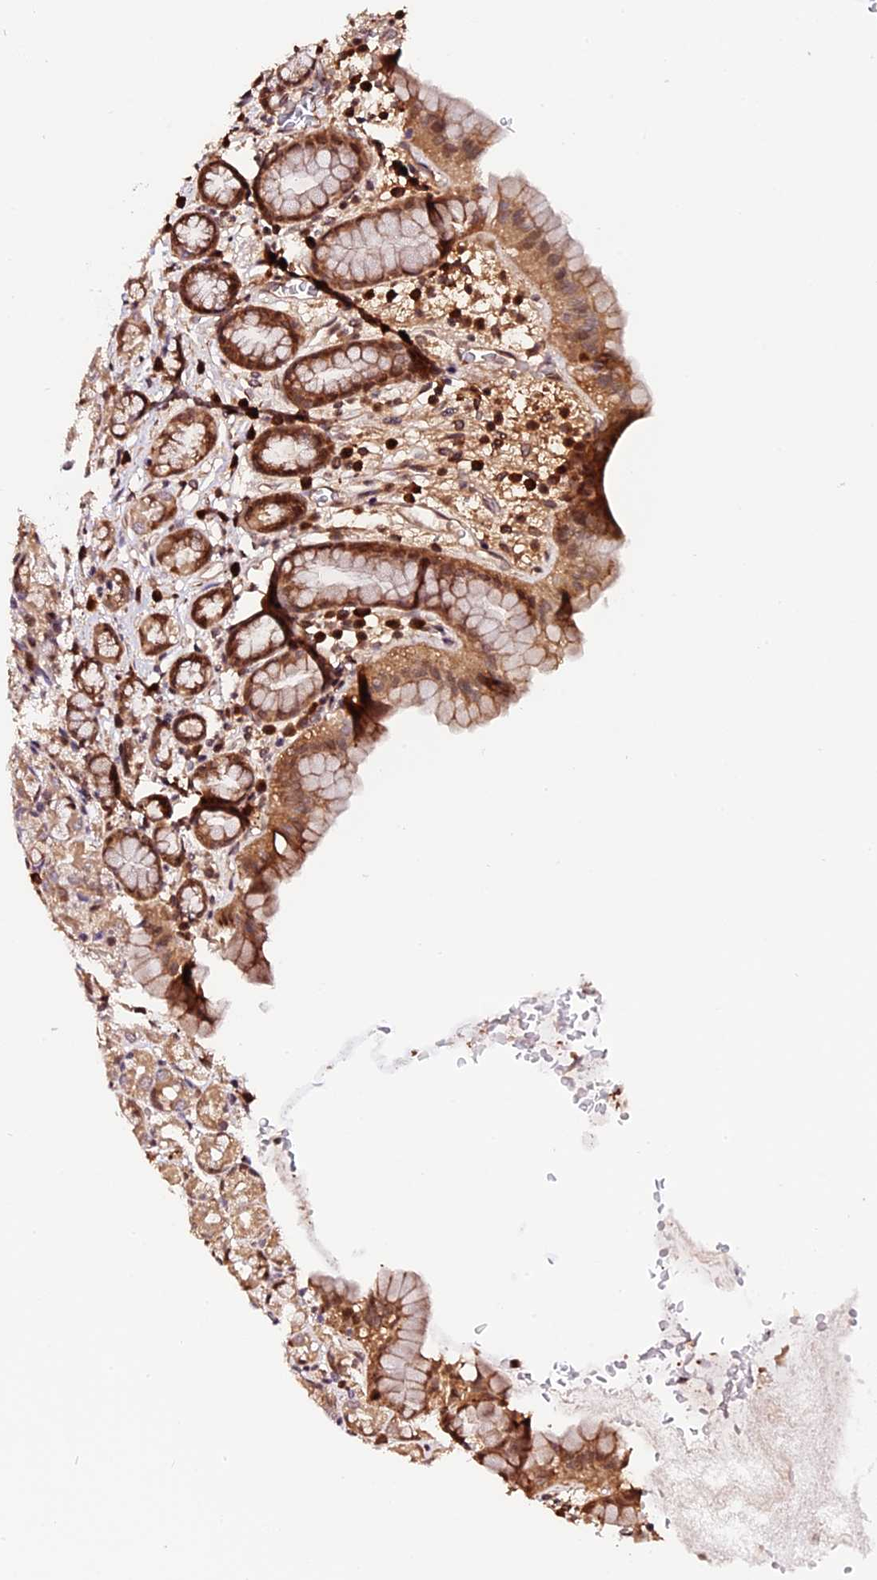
{"staining": {"intensity": "moderate", "quantity": ">75%", "location": "cytoplasmic/membranous,nuclear"}, "tissue": "stomach", "cell_type": "Glandular cells", "image_type": "normal", "snomed": [{"axis": "morphology", "description": "Normal tissue, NOS"}, {"axis": "topography", "description": "Stomach, upper"}, {"axis": "topography", "description": "Stomach, lower"}, {"axis": "topography", "description": "Small intestine"}], "caption": "The image demonstrates immunohistochemical staining of normal stomach. There is moderate cytoplasmic/membranous,nuclear expression is identified in about >75% of glandular cells. (DAB = brown stain, brightfield microscopy at high magnification).", "gene": "HERPUD1", "patient": {"sex": "male", "age": 68}}